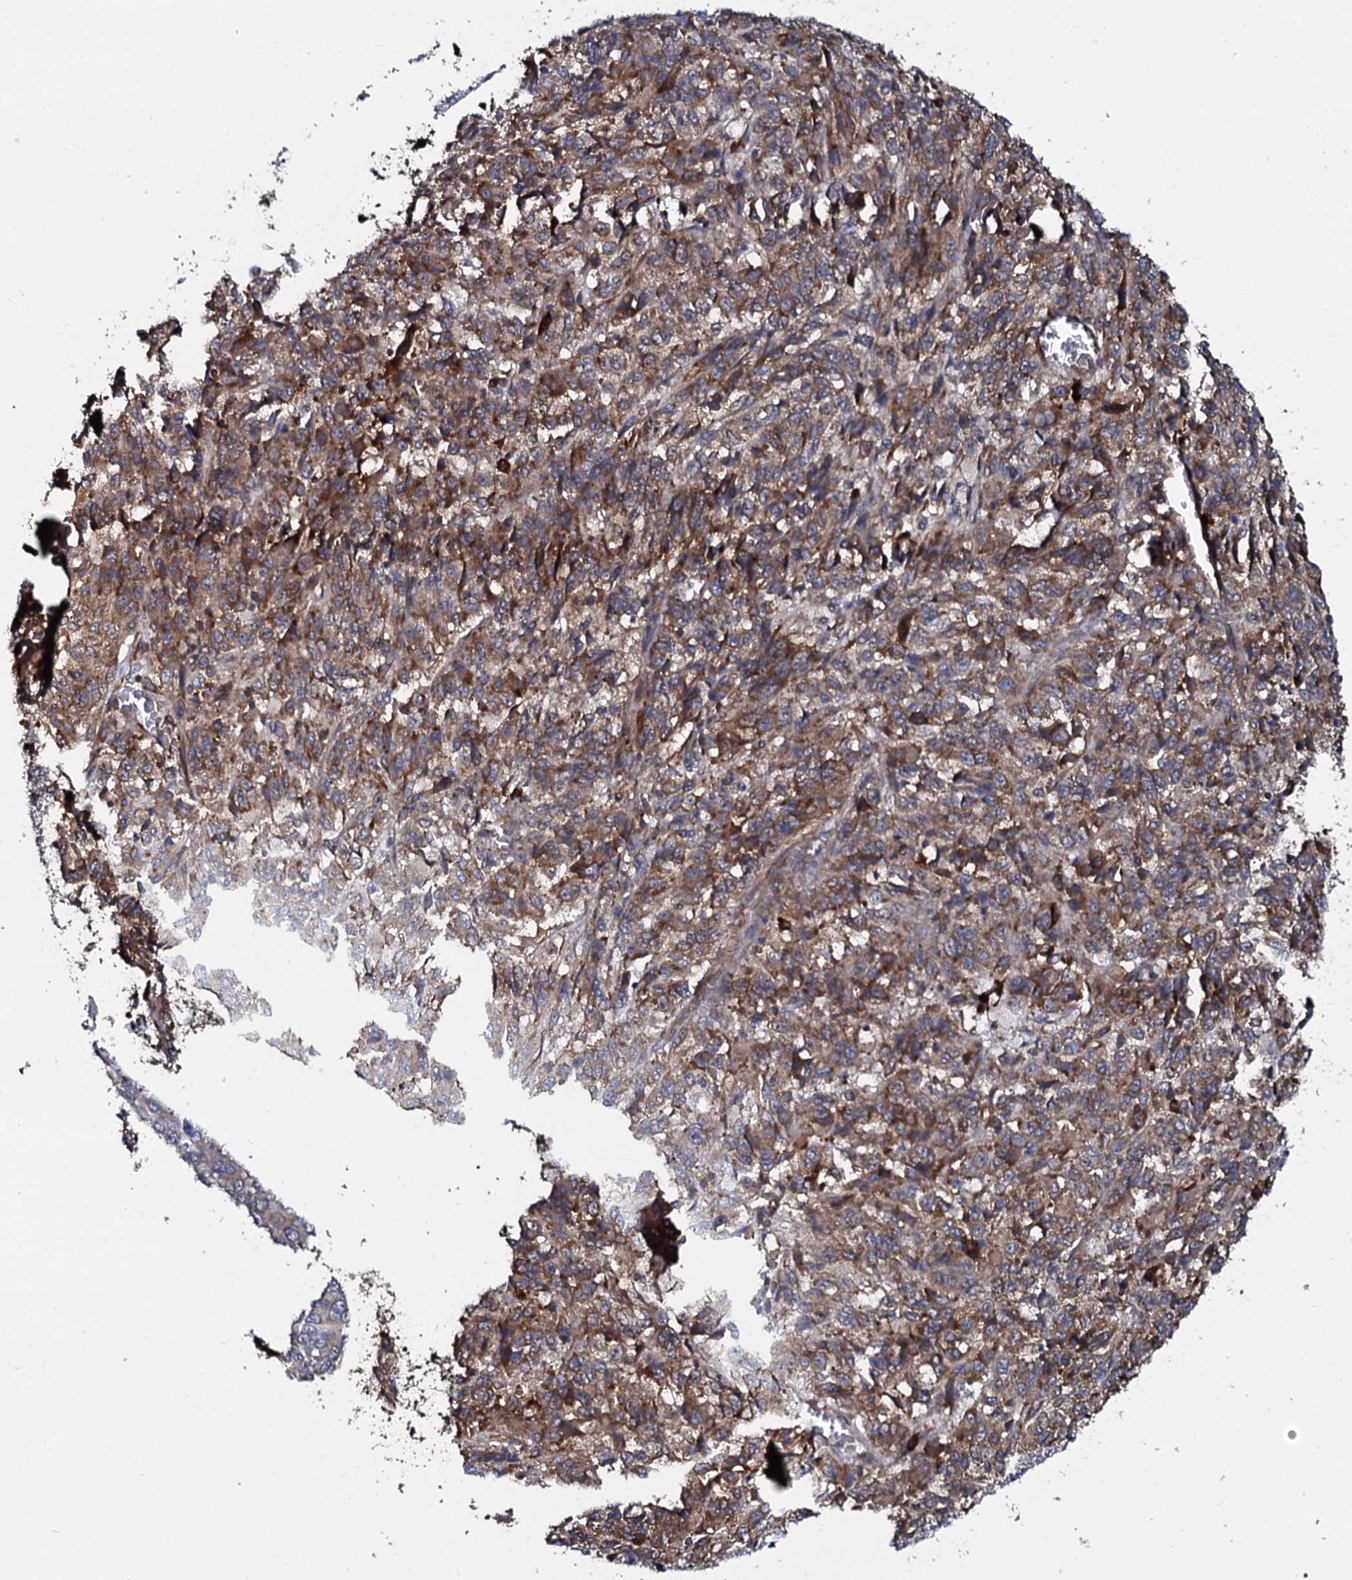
{"staining": {"intensity": "moderate", "quantity": "<25%", "location": "cytoplasmic/membranous"}, "tissue": "skin cancer", "cell_type": "Tumor cells", "image_type": "cancer", "snomed": [{"axis": "morphology", "description": "Squamous cell carcinoma, NOS"}, {"axis": "topography", "description": "Skin"}], "caption": "The histopathology image demonstrates immunohistochemical staining of skin cancer. There is moderate cytoplasmic/membranous expression is appreciated in approximately <25% of tumor cells.", "gene": "SPTY2D1", "patient": {"sex": "male", "age": 71}}